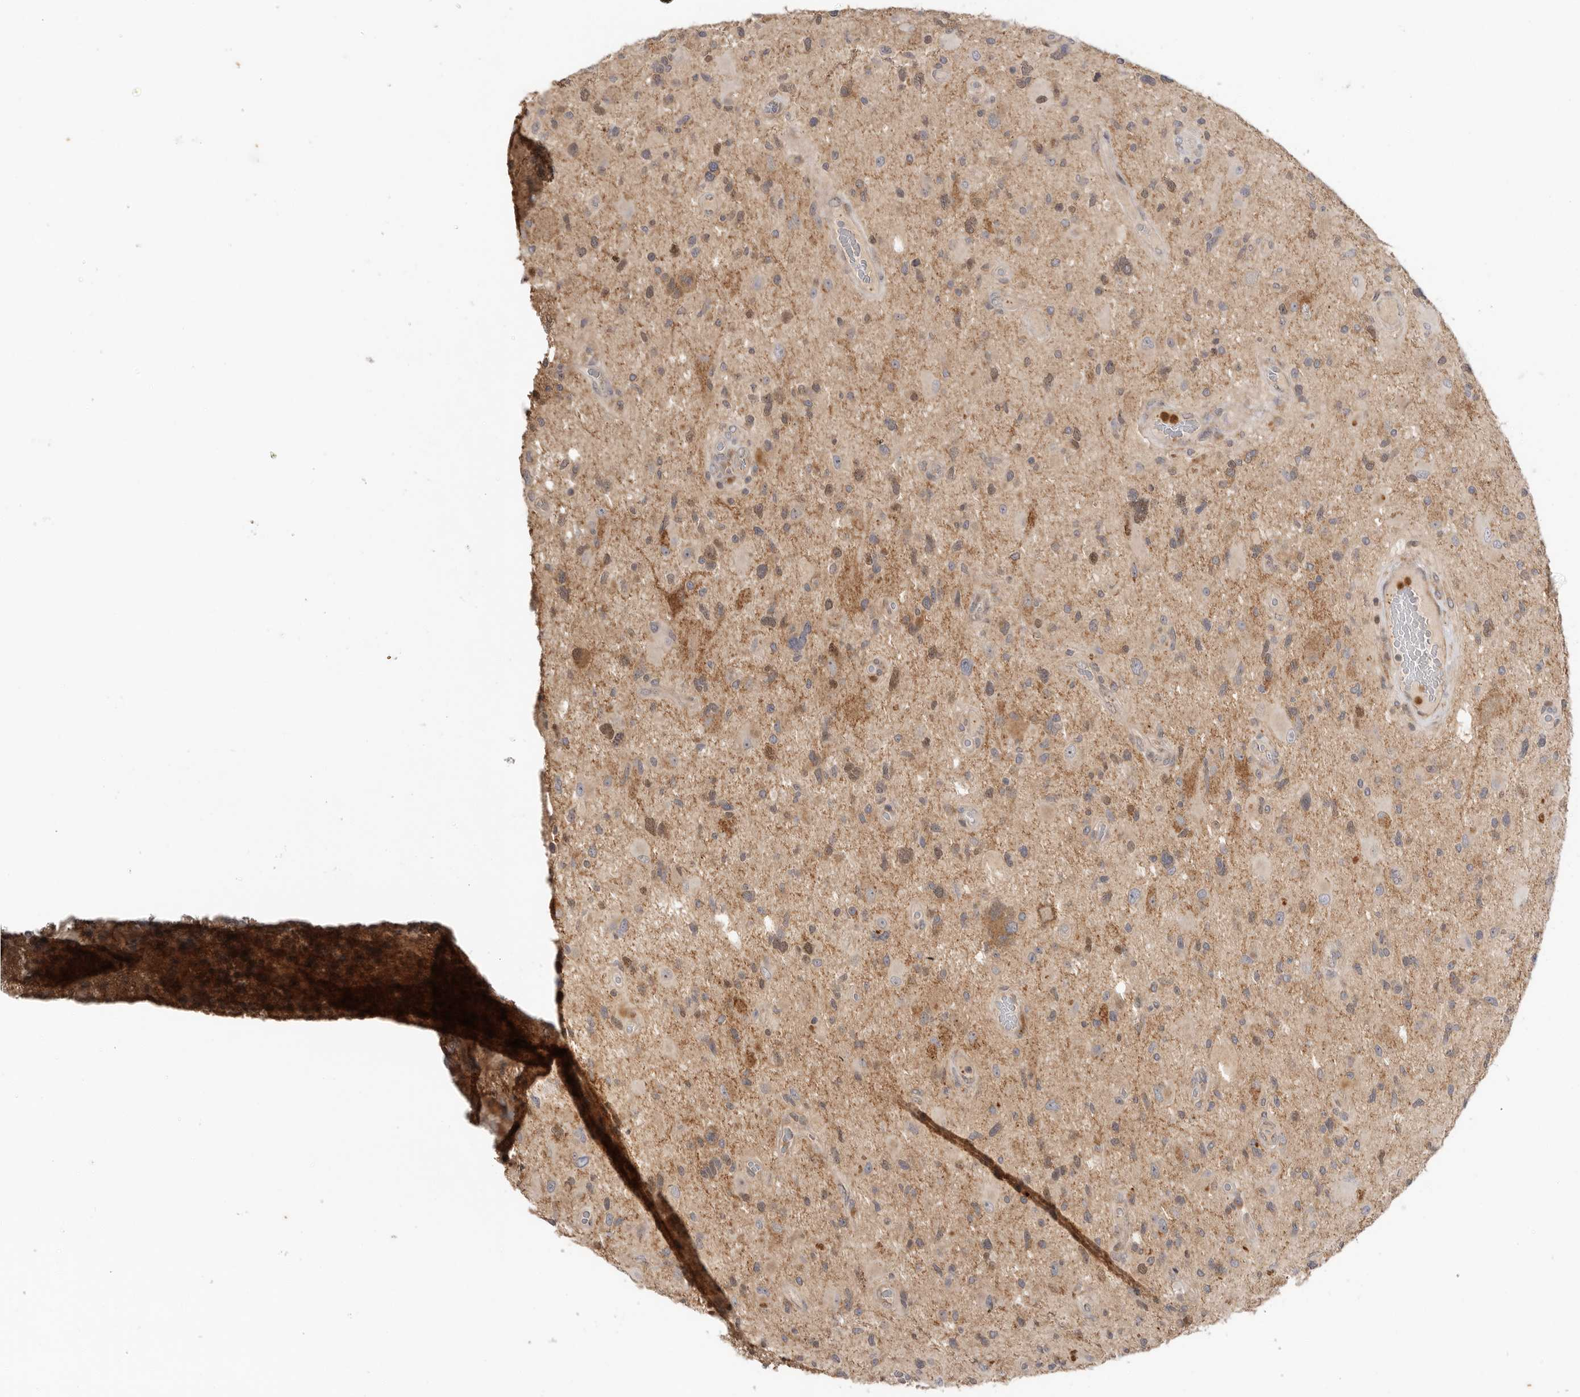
{"staining": {"intensity": "weak", "quantity": "<25%", "location": "cytoplasmic/membranous"}, "tissue": "glioma", "cell_type": "Tumor cells", "image_type": "cancer", "snomed": [{"axis": "morphology", "description": "Glioma, malignant, High grade"}, {"axis": "topography", "description": "Brain"}], "caption": "DAB (3,3'-diaminobenzidine) immunohistochemical staining of human malignant high-grade glioma demonstrates no significant expression in tumor cells.", "gene": "GNE", "patient": {"sex": "male", "age": 33}}